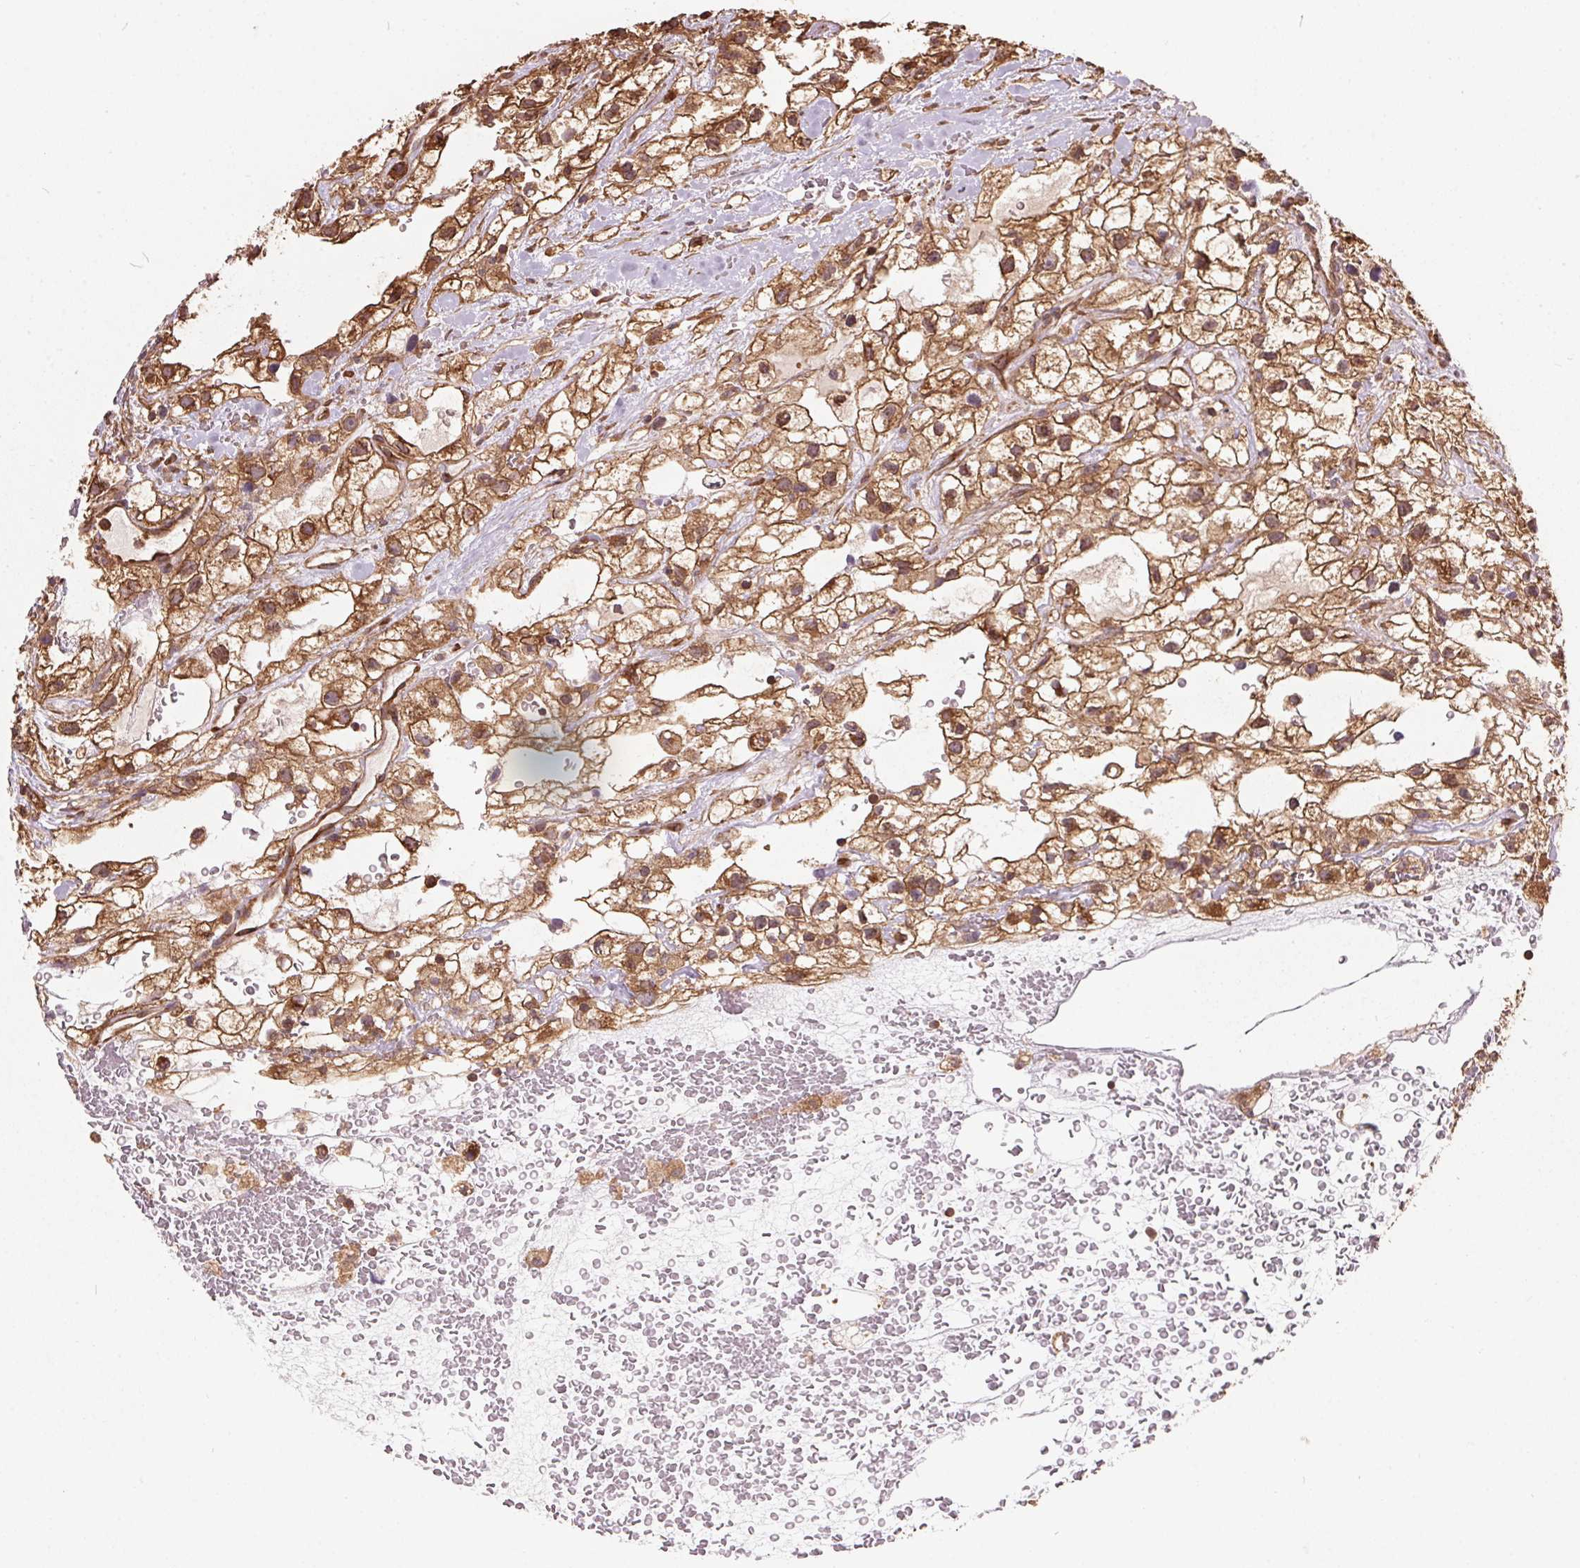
{"staining": {"intensity": "strong", "quantity": ">75%", "location": "cytoplasmic/membranous"}, "tissue": "renal cancer", "cell_type": "Tumor cells", "image_type": "cancer", "snomed": [{"axis": "morphology", "description": "Adenocarcinoma, NOS"}, {"axis": "topography", "description": "Kidney"}], "caption": "A histopathology image showing strong cytoplasmic/membranous positivity in about >75% of tumor cells in renal cancer (adenocarcinoma), as visualized by brown immunohistochemical staining.", "gene": "EIF2S1", "patient": {"sex": "male", "age": 59}}